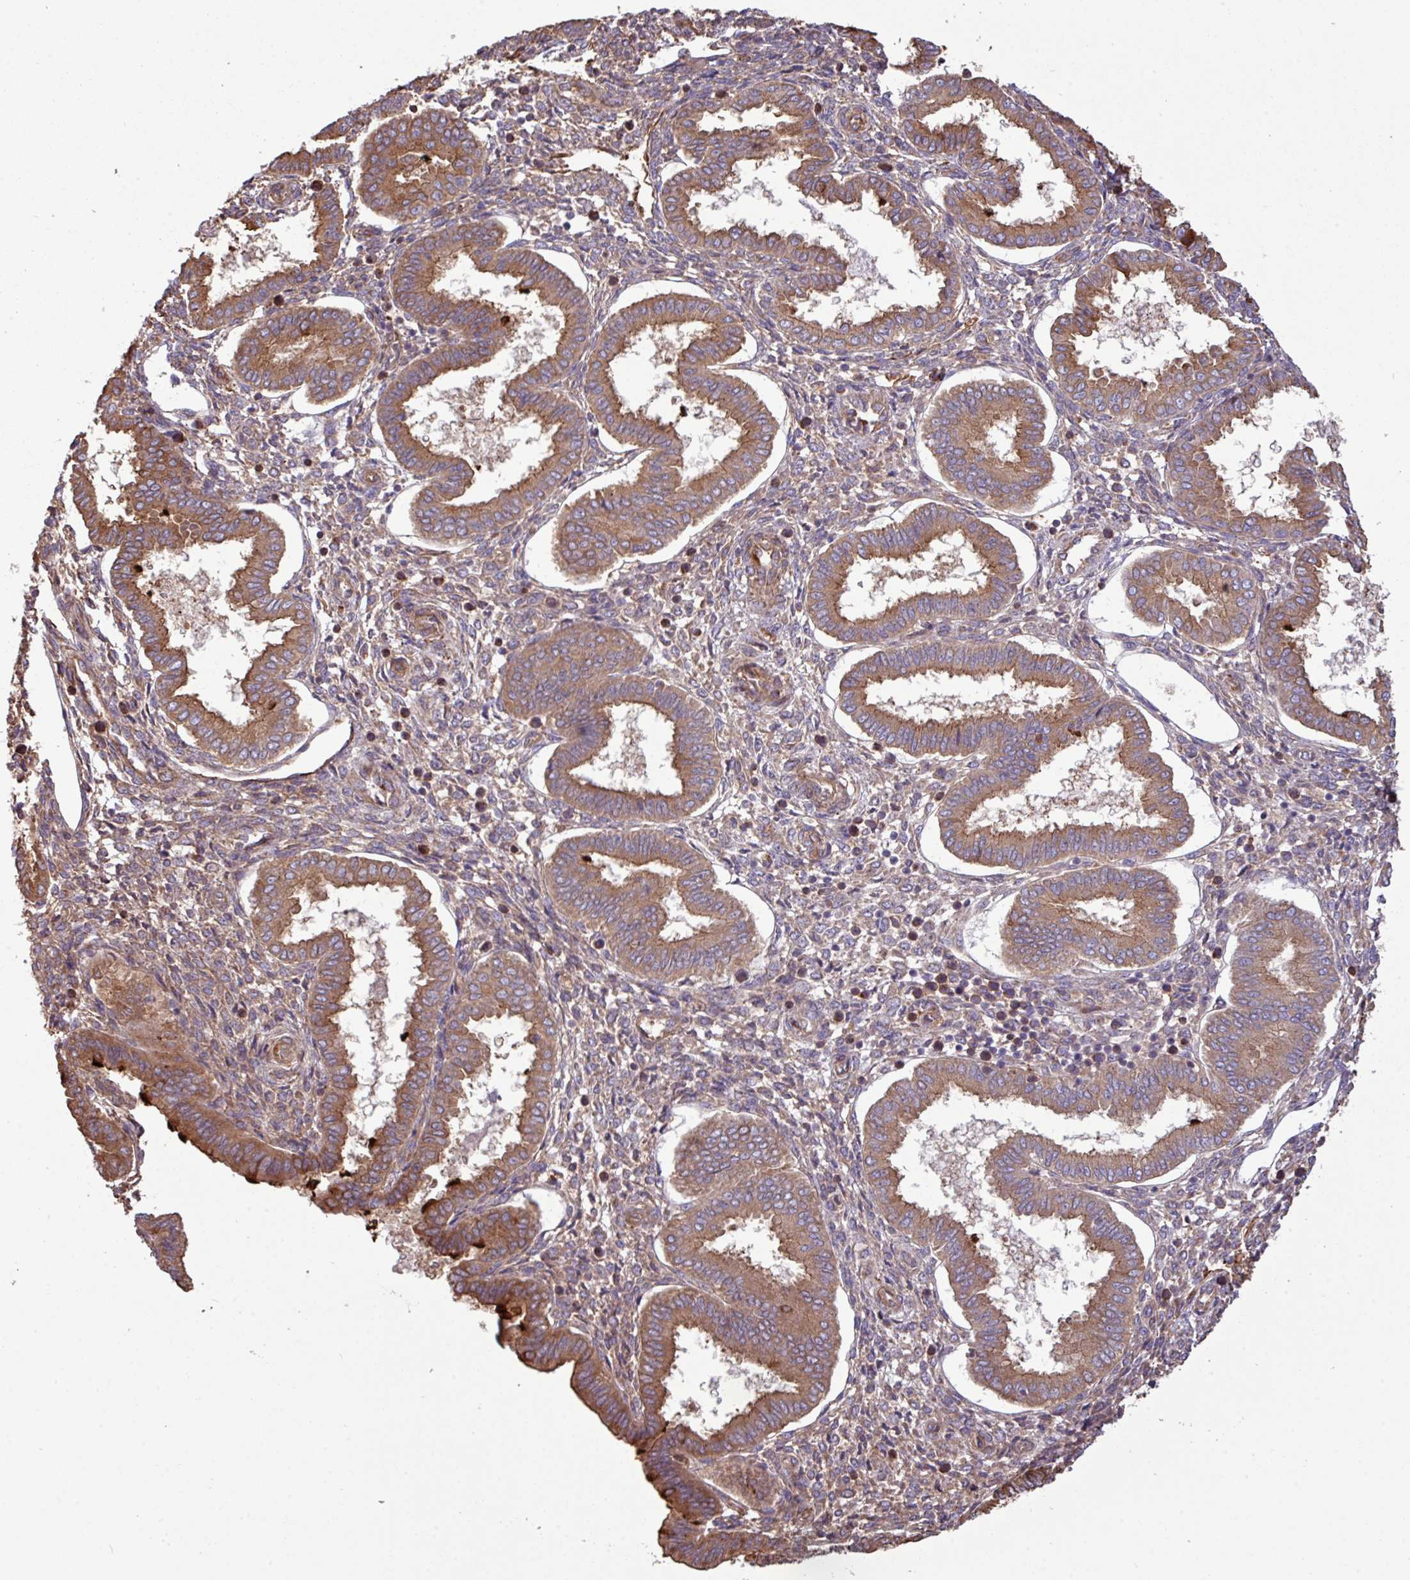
{"staining": {"intensity": "strong", "quantity": "25%-75%", "location": "cytoplasmic/membranous"}, "tissue": "endometrium", "cell_type": "Cells in endometrial stroma", "image_type": "normal", "snomed": [{"axis": "morphology", "description": "Normal tissue, NOS"}, {"axis": "topography", "description": "Endometrium"}], "caption": "Endometrium stained with DAB (3,3'-diaminobenzidine) IHC demonstrates high levels of strong cytoplasmic/membranous staining in about 25%-75% of cells in endometrial stroma.", "gene": "ZNF300", "patient": {"sex": "female", "age": 24}}